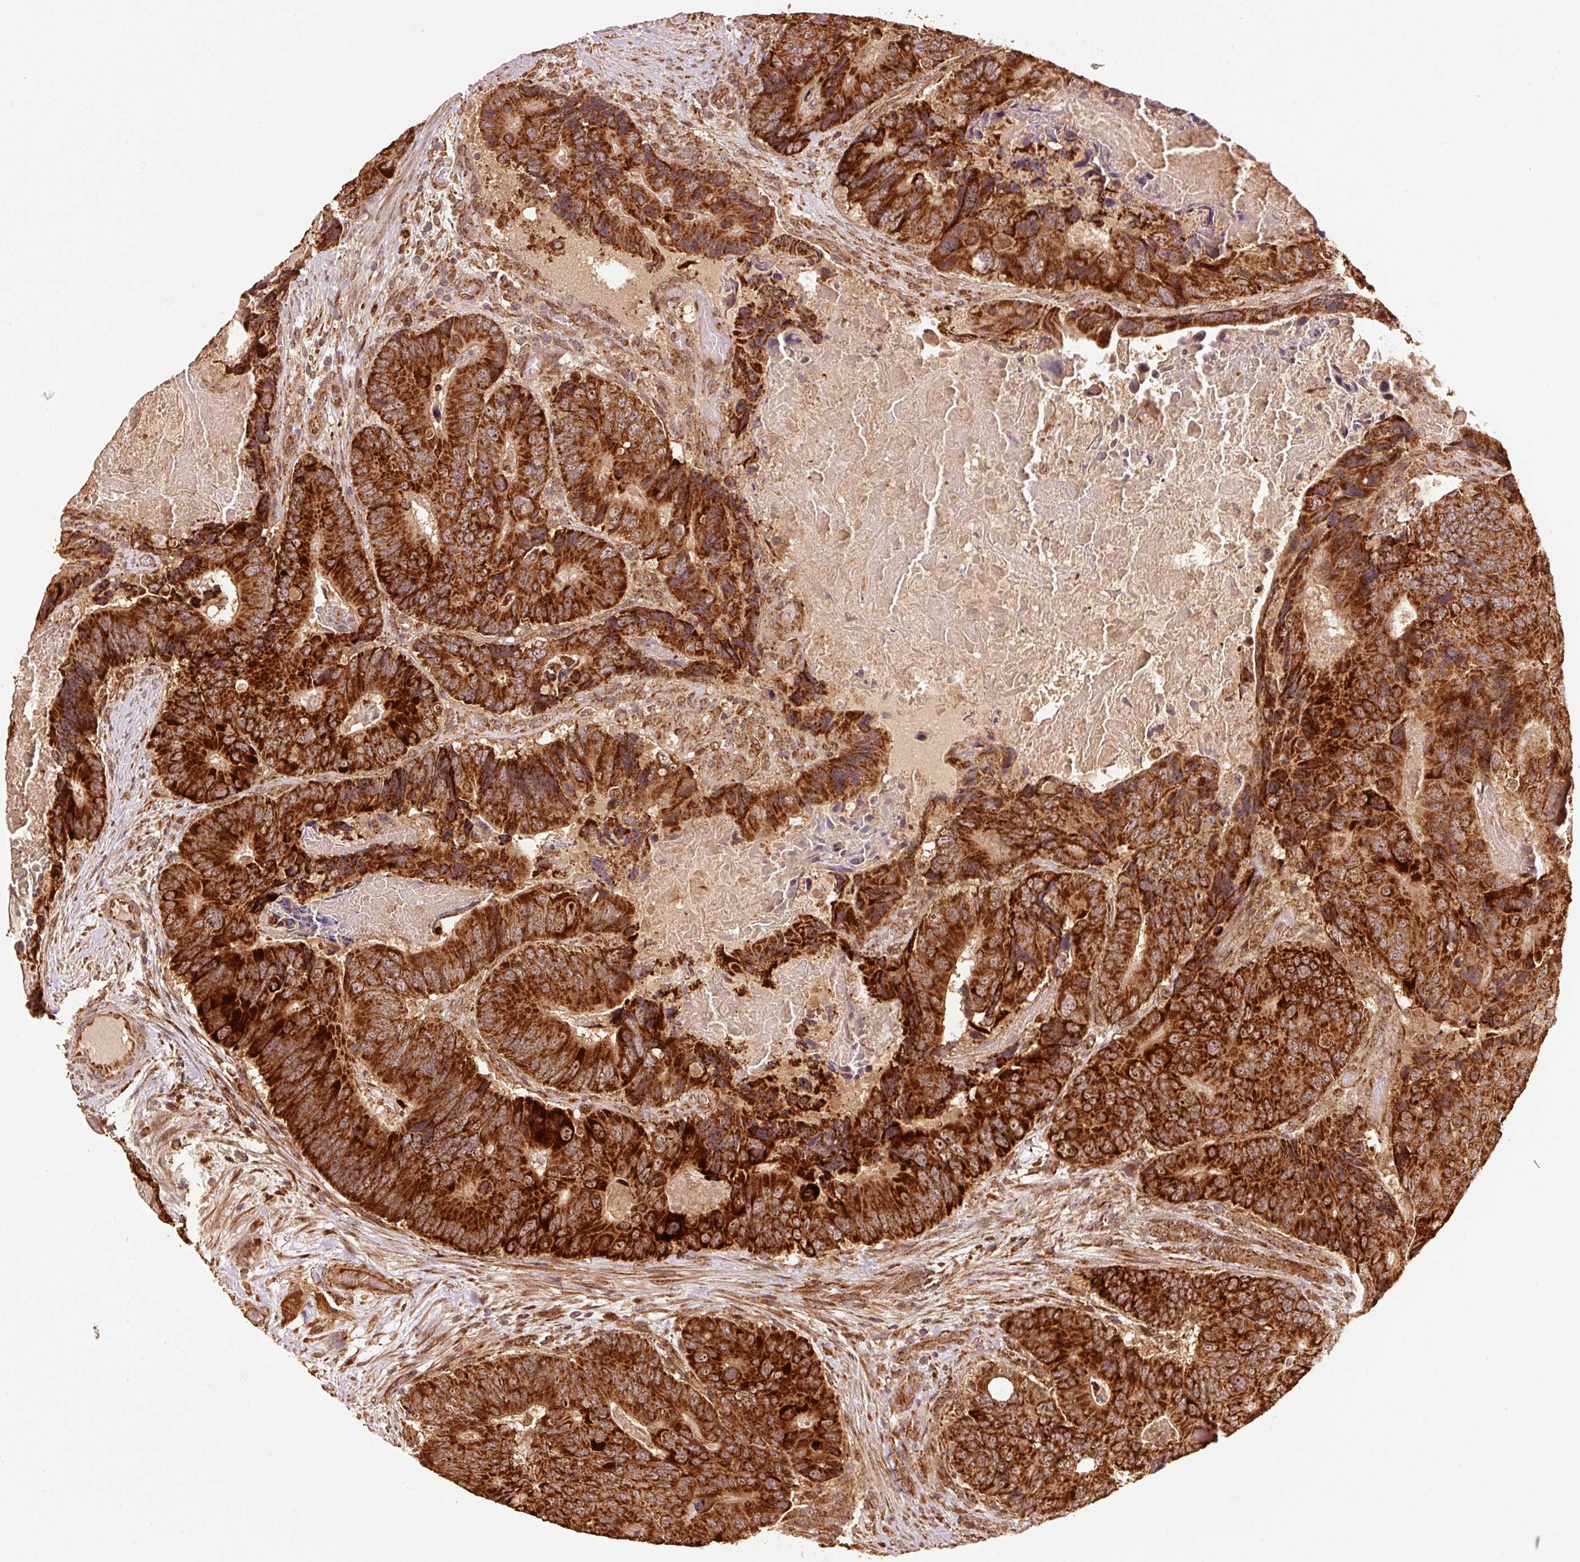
{"staining": {"intensity": "strong", "quantity": ">75%", "location": "cytoplasmic/membranous"}, "tissue": "colorectal cancer", "cell_type": "Tumor cells", "image_type": "cancer", "snomed": [{"axis": "morphology", "description": "Adenocarcinoma, NOS"}, {"axis": "topography", "description": "Colon"}], "caption": "This micrograph exhibits IHC staining of human colorectal cancer (adenocarcinoma), with high strong cytoplasmic/membranous expression in approximately >75% of tumor cells.", "gene": "MRPL16", "patient": {"sex": "male", "age": 84}}